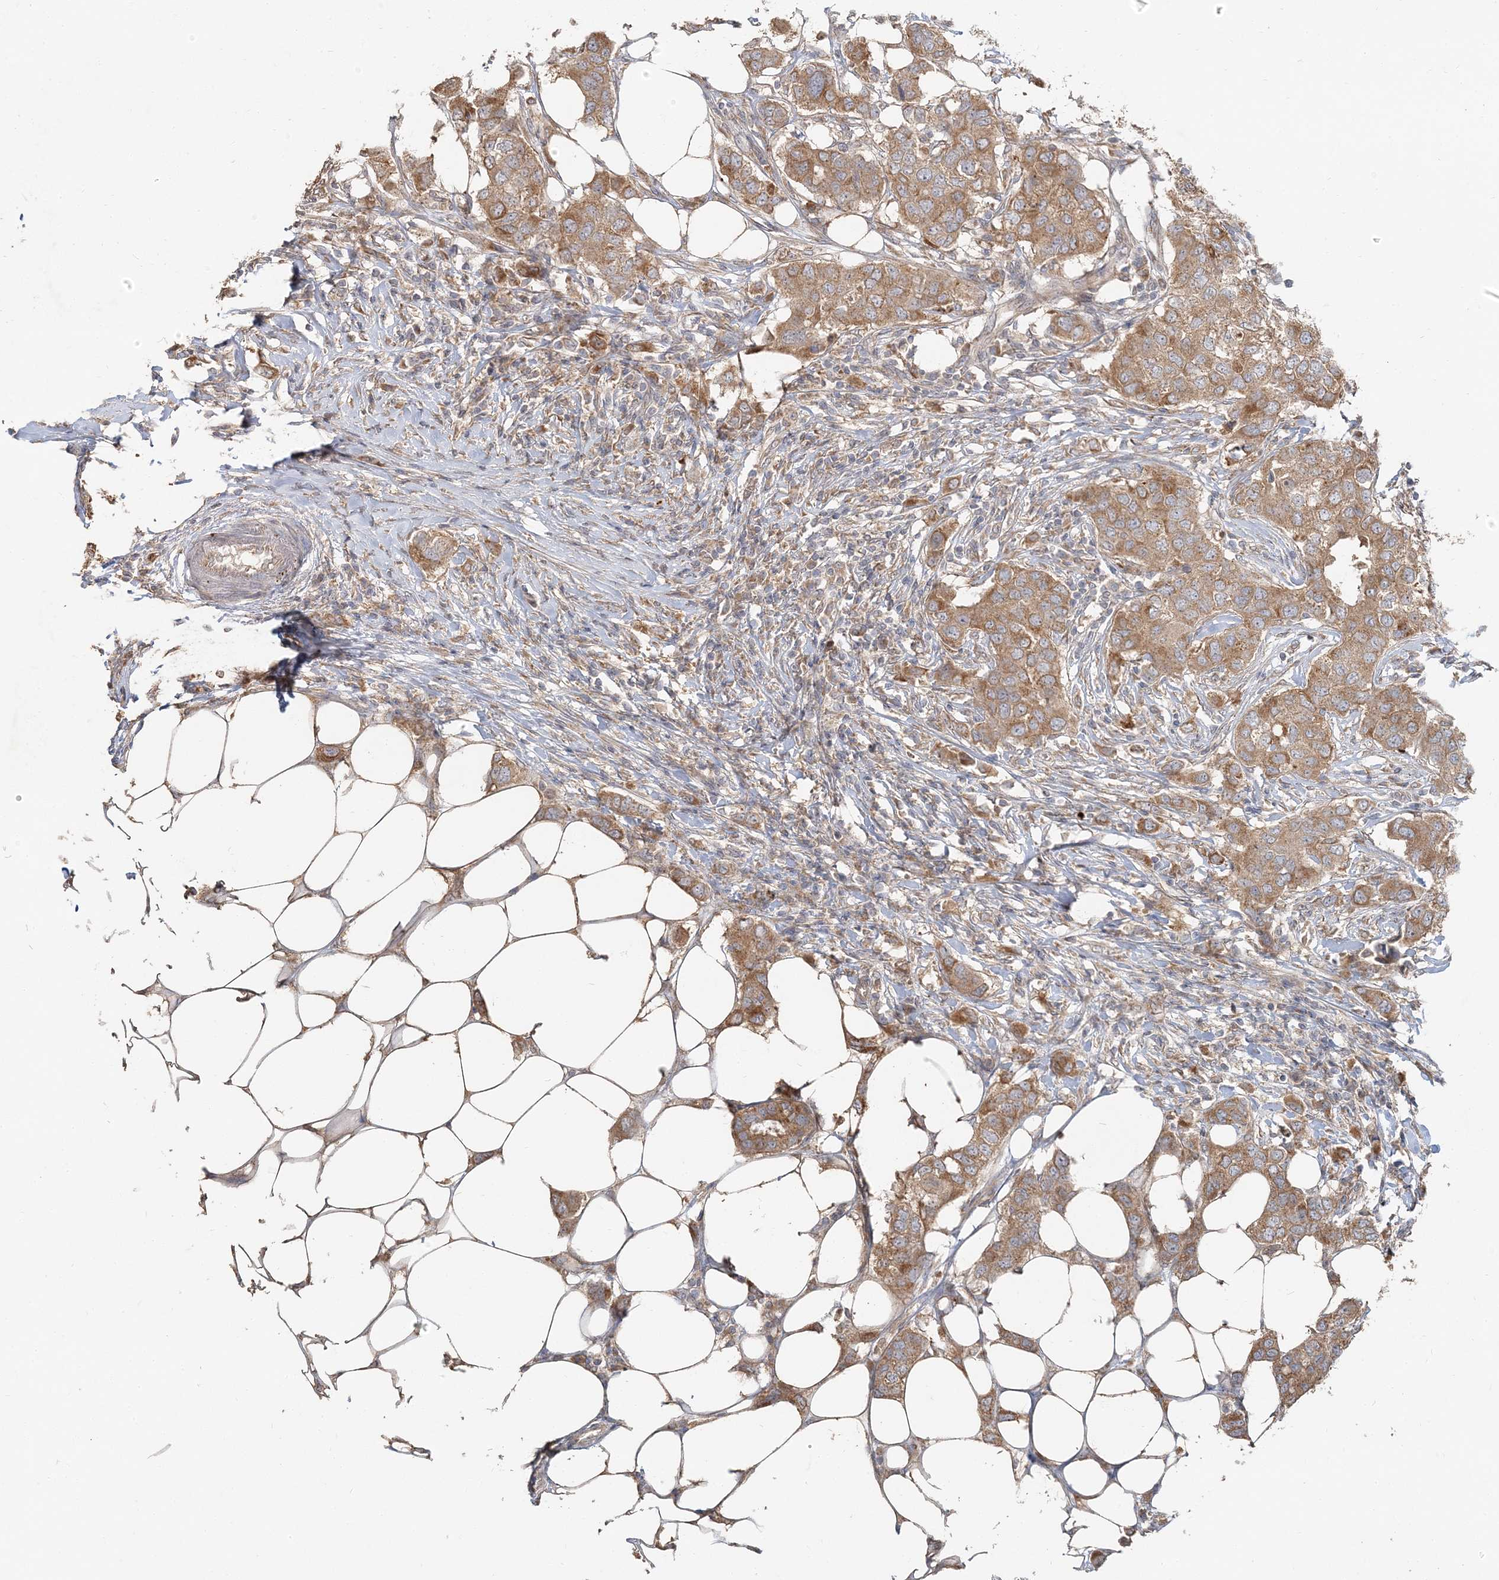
{"staining": {"intensity": "moderate", "quantity": ">75%", "location": "cytoplasmic/membranous"}, "tissue": "breast cancer", "cell_type": "Tumor cells", "image_type": "cancer", "snomed": [{"axis": "morphology", "description": "Duct carcinoma"}, {"axis": "topography", "description": "Breast"}], "caption": "About >75% of tumor cells in human breast cancer (infiltrating ductal carcinoma) reveal moderate cytoplasmic/membranous protein expression as visualized by brown immunohistochemical staining.", "gene": "RAB14", "patient": {"sex": "female", "age": 50}}